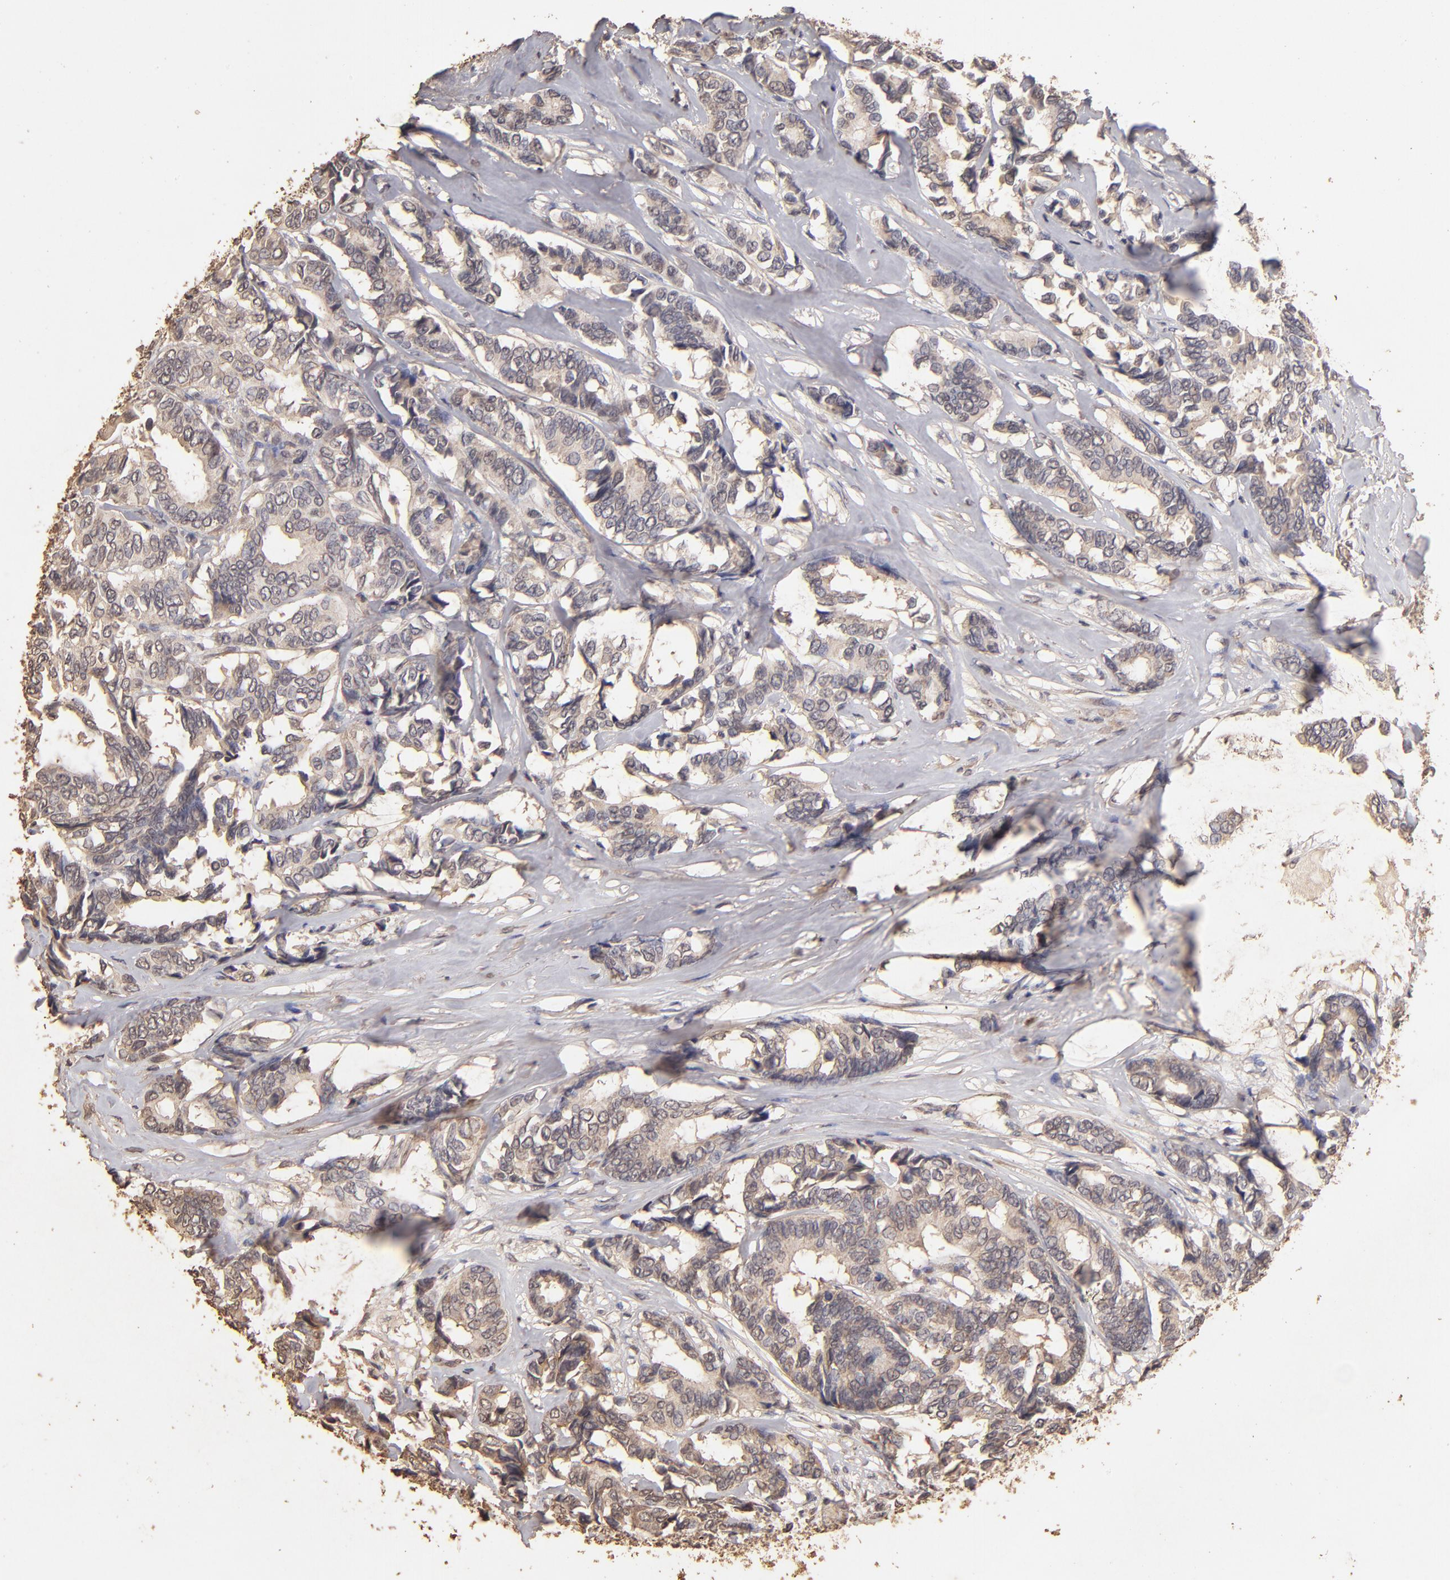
{"staining": {"intensity": "moderate", "quantity": ">75%", "location": "cytoplasmic/membranous"}, "tissue": "breast cancer", "cell_type": "Tumor cells", "image_type": "cancer", "snomed": [{"axis": "morphology", "description": "Duct carcinoma"}, {"axis": "topography", "description": "Breast"}], "caption": "Human breast cancer stained with a brown dye demonstrates moderate cytoplasmic/membranous positive expression in about >75% of tumor cells.", "gene": "OPHN1", "patient": {"sex": "female", "age": 87}}